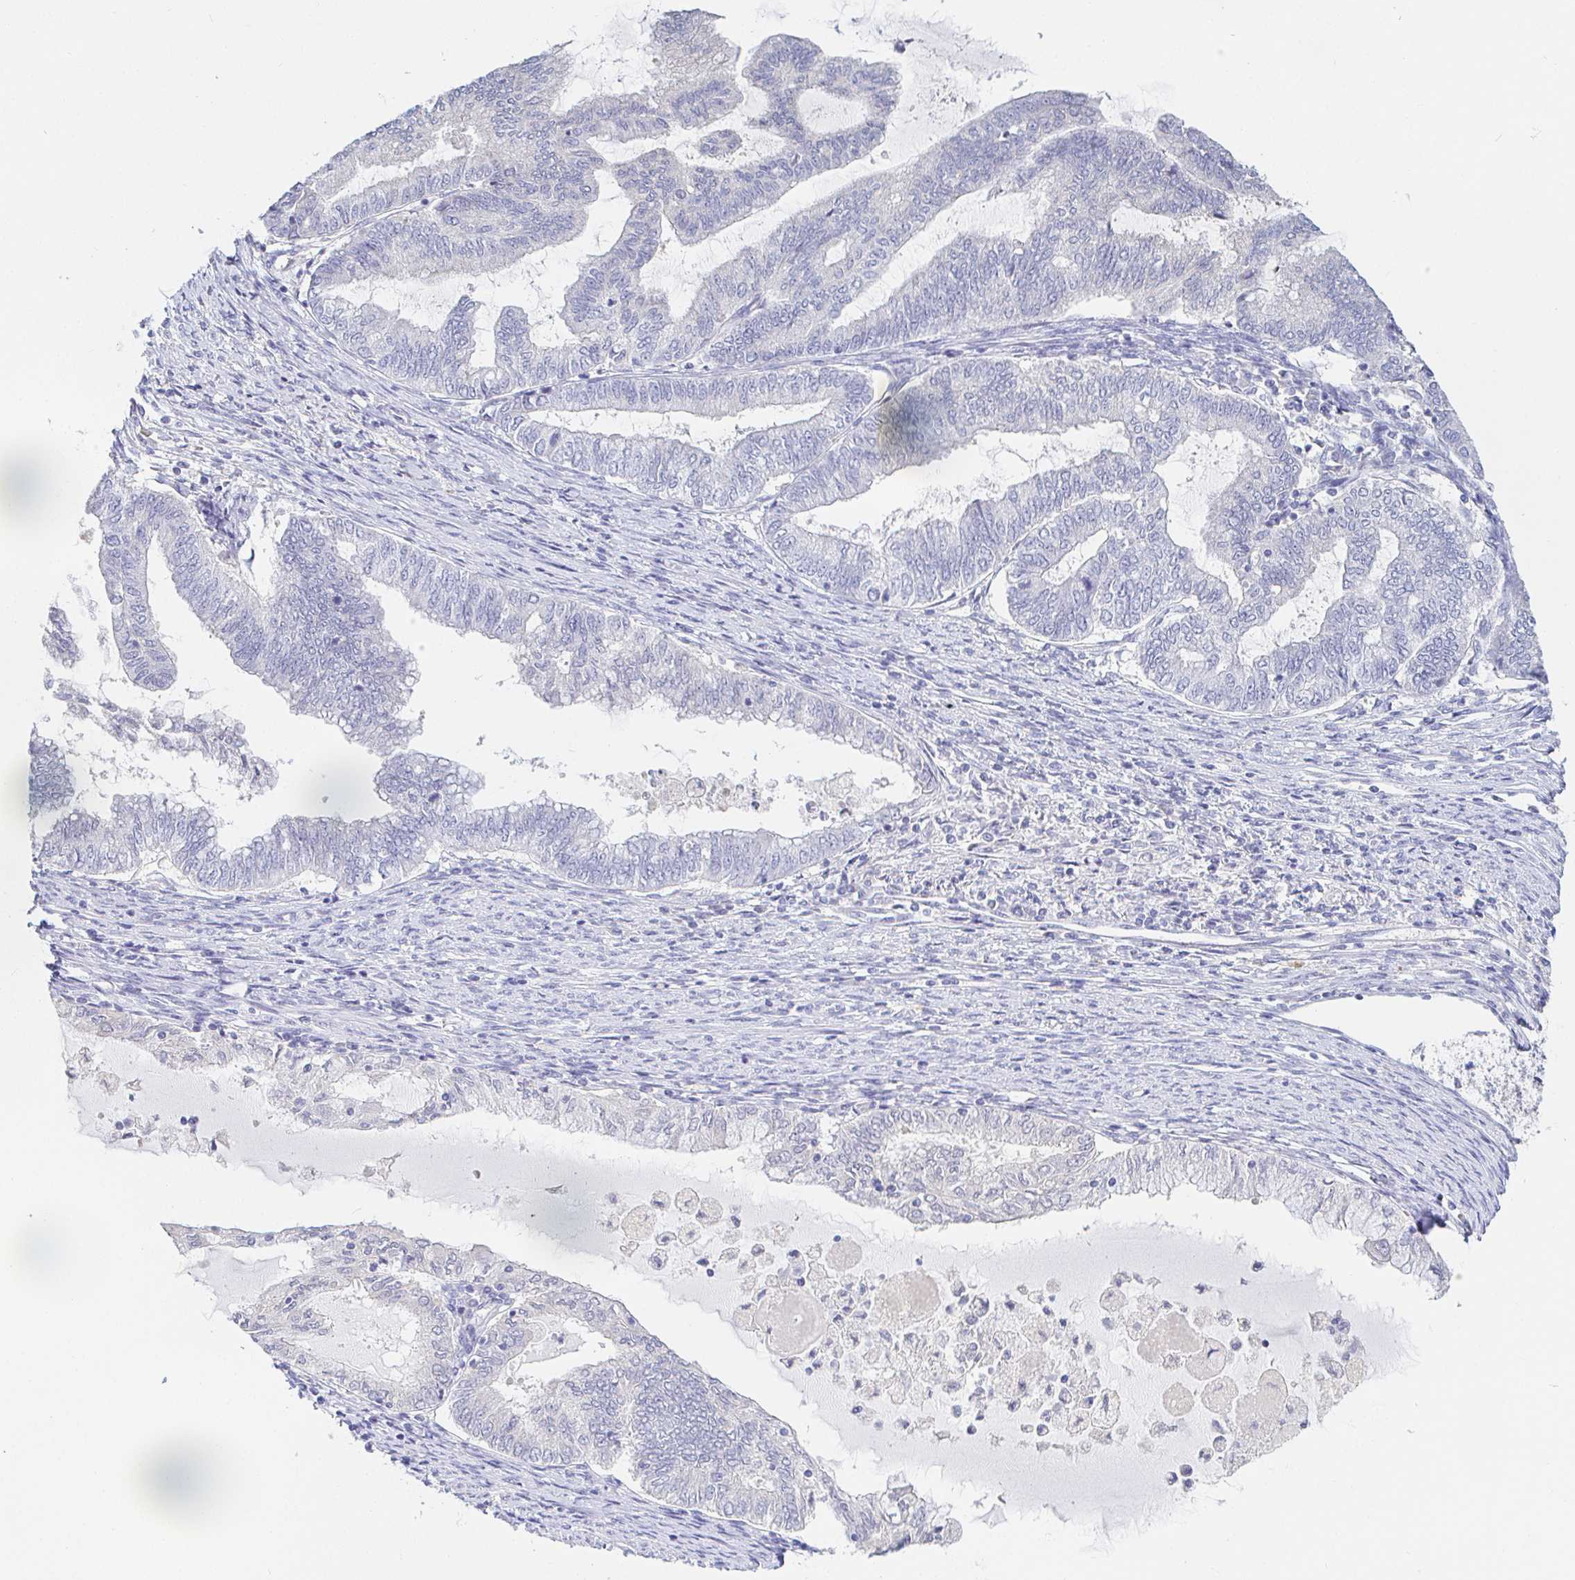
{"staining": {"intensity": "negative", "quantity": "none", "location": "none"}, "tissue": "endometrial cancer", "cell_type": "Tumor cells", "image_type": "cancer", "snomed": [{"axis": "morphology", "description": "Adenocarcinoma, NOS"}, {"axis": "topography", "description": "Endometrium"}], "caption": "Endometrial cancer was stained to show a protein in brown. There is no significant expression in tumor cells.", "gene": "PDE6B", "patient": {"sex": "female", "age": 79}}